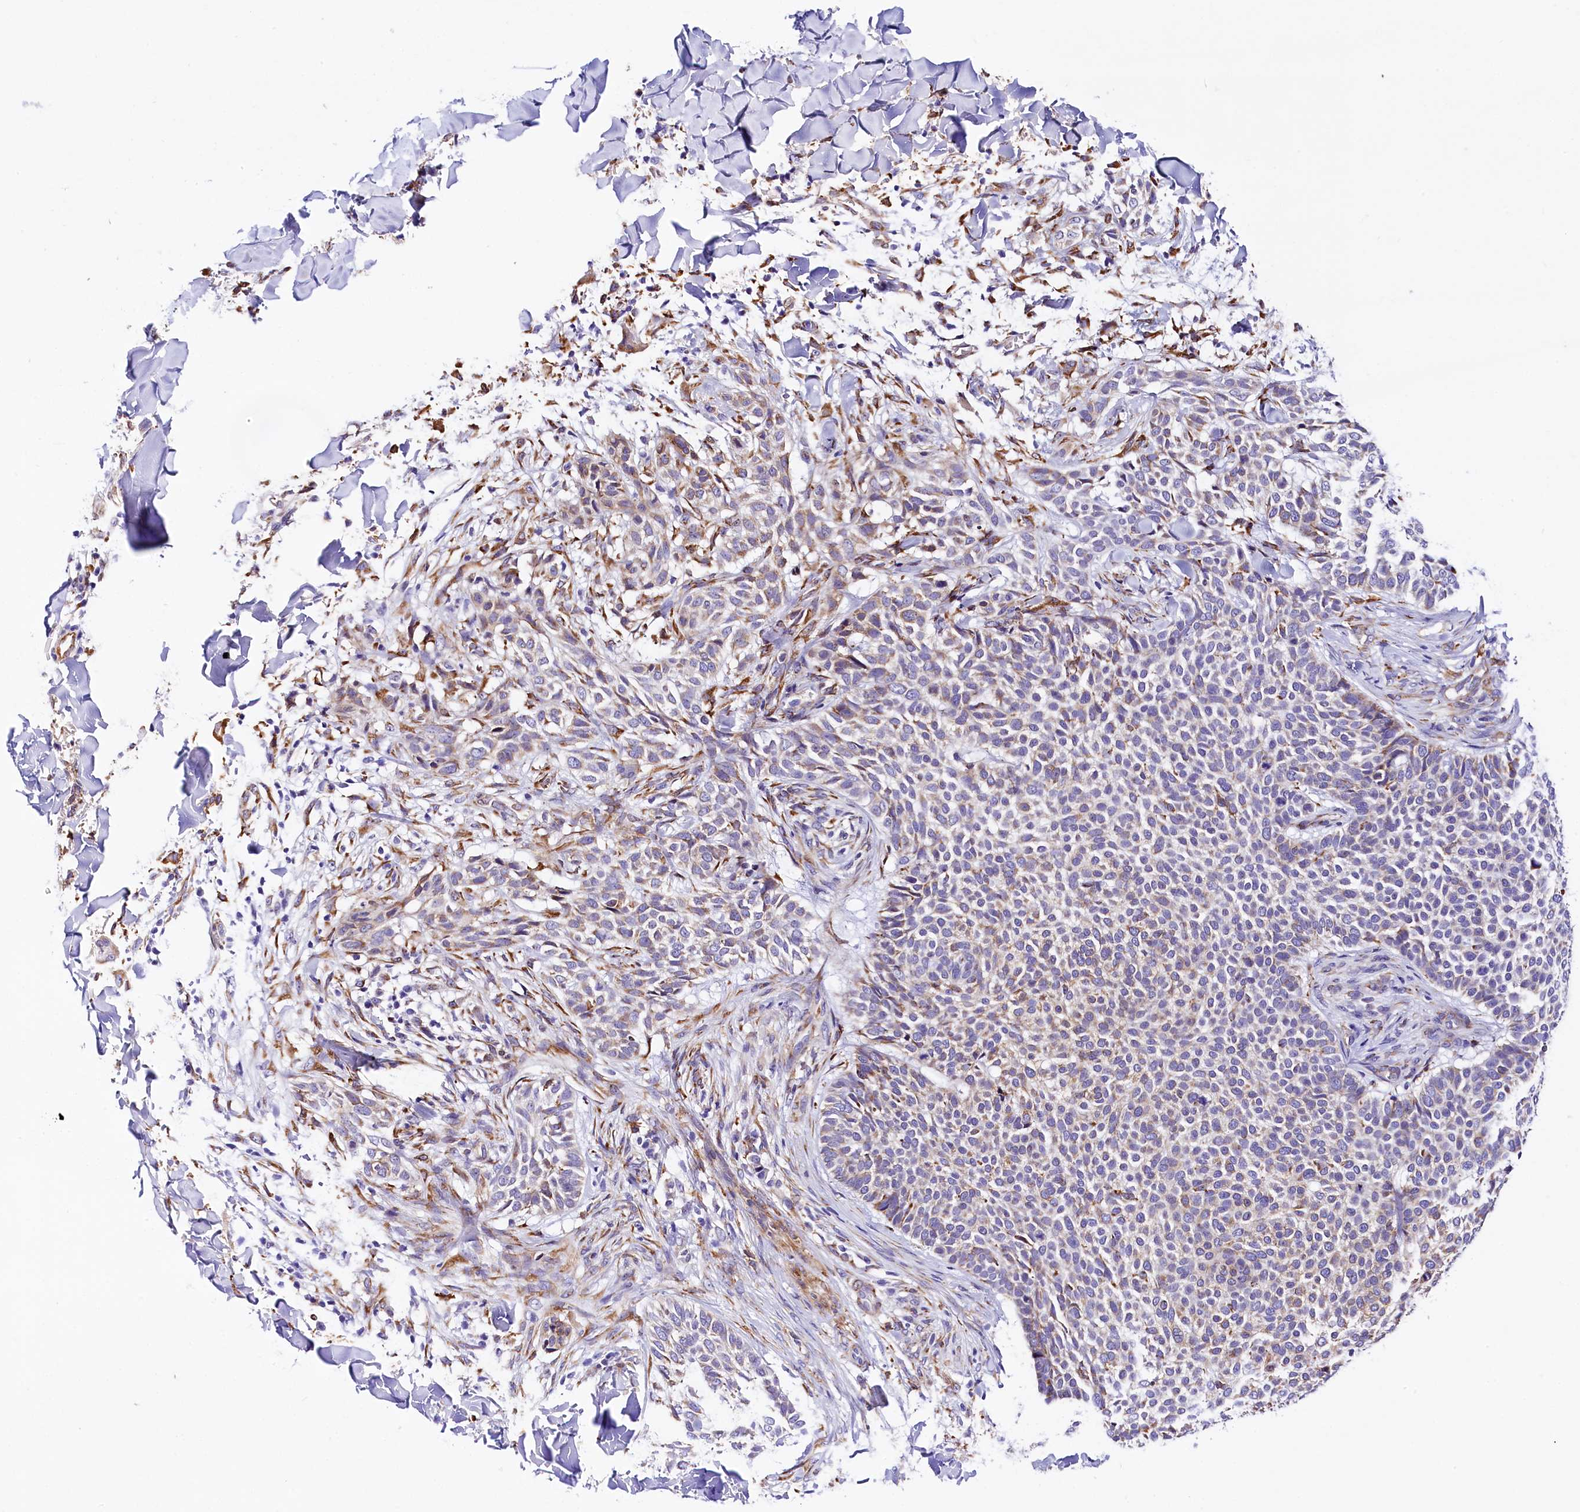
{"staining": {"intensity": "moderate", "quantity": "<25%", "location": "cytoplasmic/membranous"}, "tissue": "skin cancer", "cell_type": "Tumor cells", "image_type": "cancer", "snomed": [{"axis": "morphology", "description": "Normal tissue, NOS"}, {"axis": "morphology", "description": "Basal cell carcinoma"}, {"axis": "topography", "description": "Skin"}], "caption": "Approximately <25% of tumor cells in skin cancer reveal moderate cytoplasmic/membranous protein expression as visualized by brown immunohistochemical staining.", "gene": "ITGA1", "patient": {"sex": "male", "age": 67}}